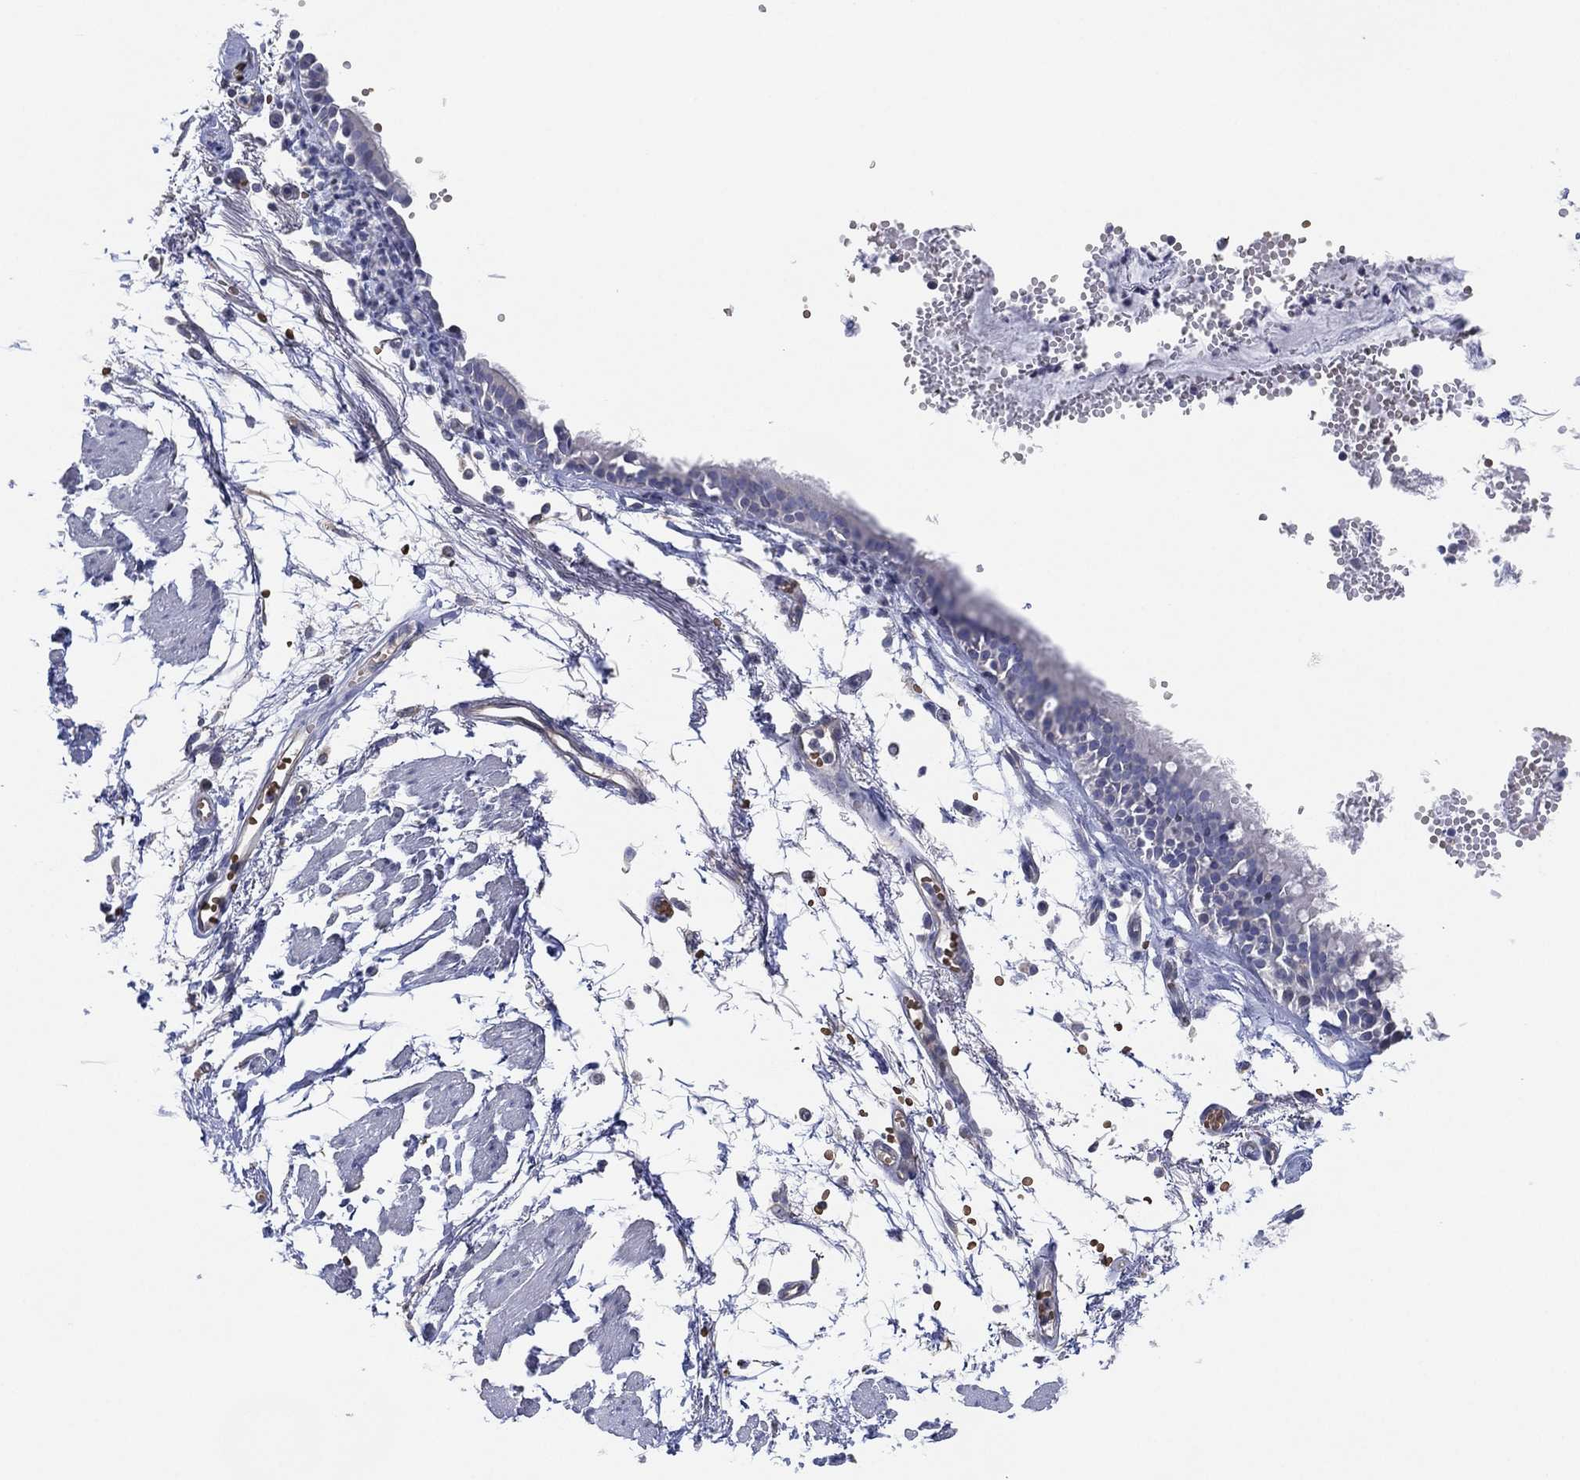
{"staining": {"intensity": "negative", "quantity": "none", "location": "none"}, "tissue": "adipose tissue", "cell_type": "Adipocytes", "image_type": "normal", "snomed": [{"axis": "morphology", "description": "Normal tissue, NOS"}, {"axis": "morphology", "description": "Squamous cell carcinoma, NOS"}, {"axis": "topography", "description": "Cartilage tissue"}, {"axis": "topography", "description": "Lung"}], "caption": "An IHC photomicrograph of unremarkable adipose tissue is shown. There is no staining in adipocytes of adipose tissue. (DAB IHC visualized using brightfield microscopy, high magnification).", "gene": "CFTR", "patient": {"sex": "male", "age": 66}}